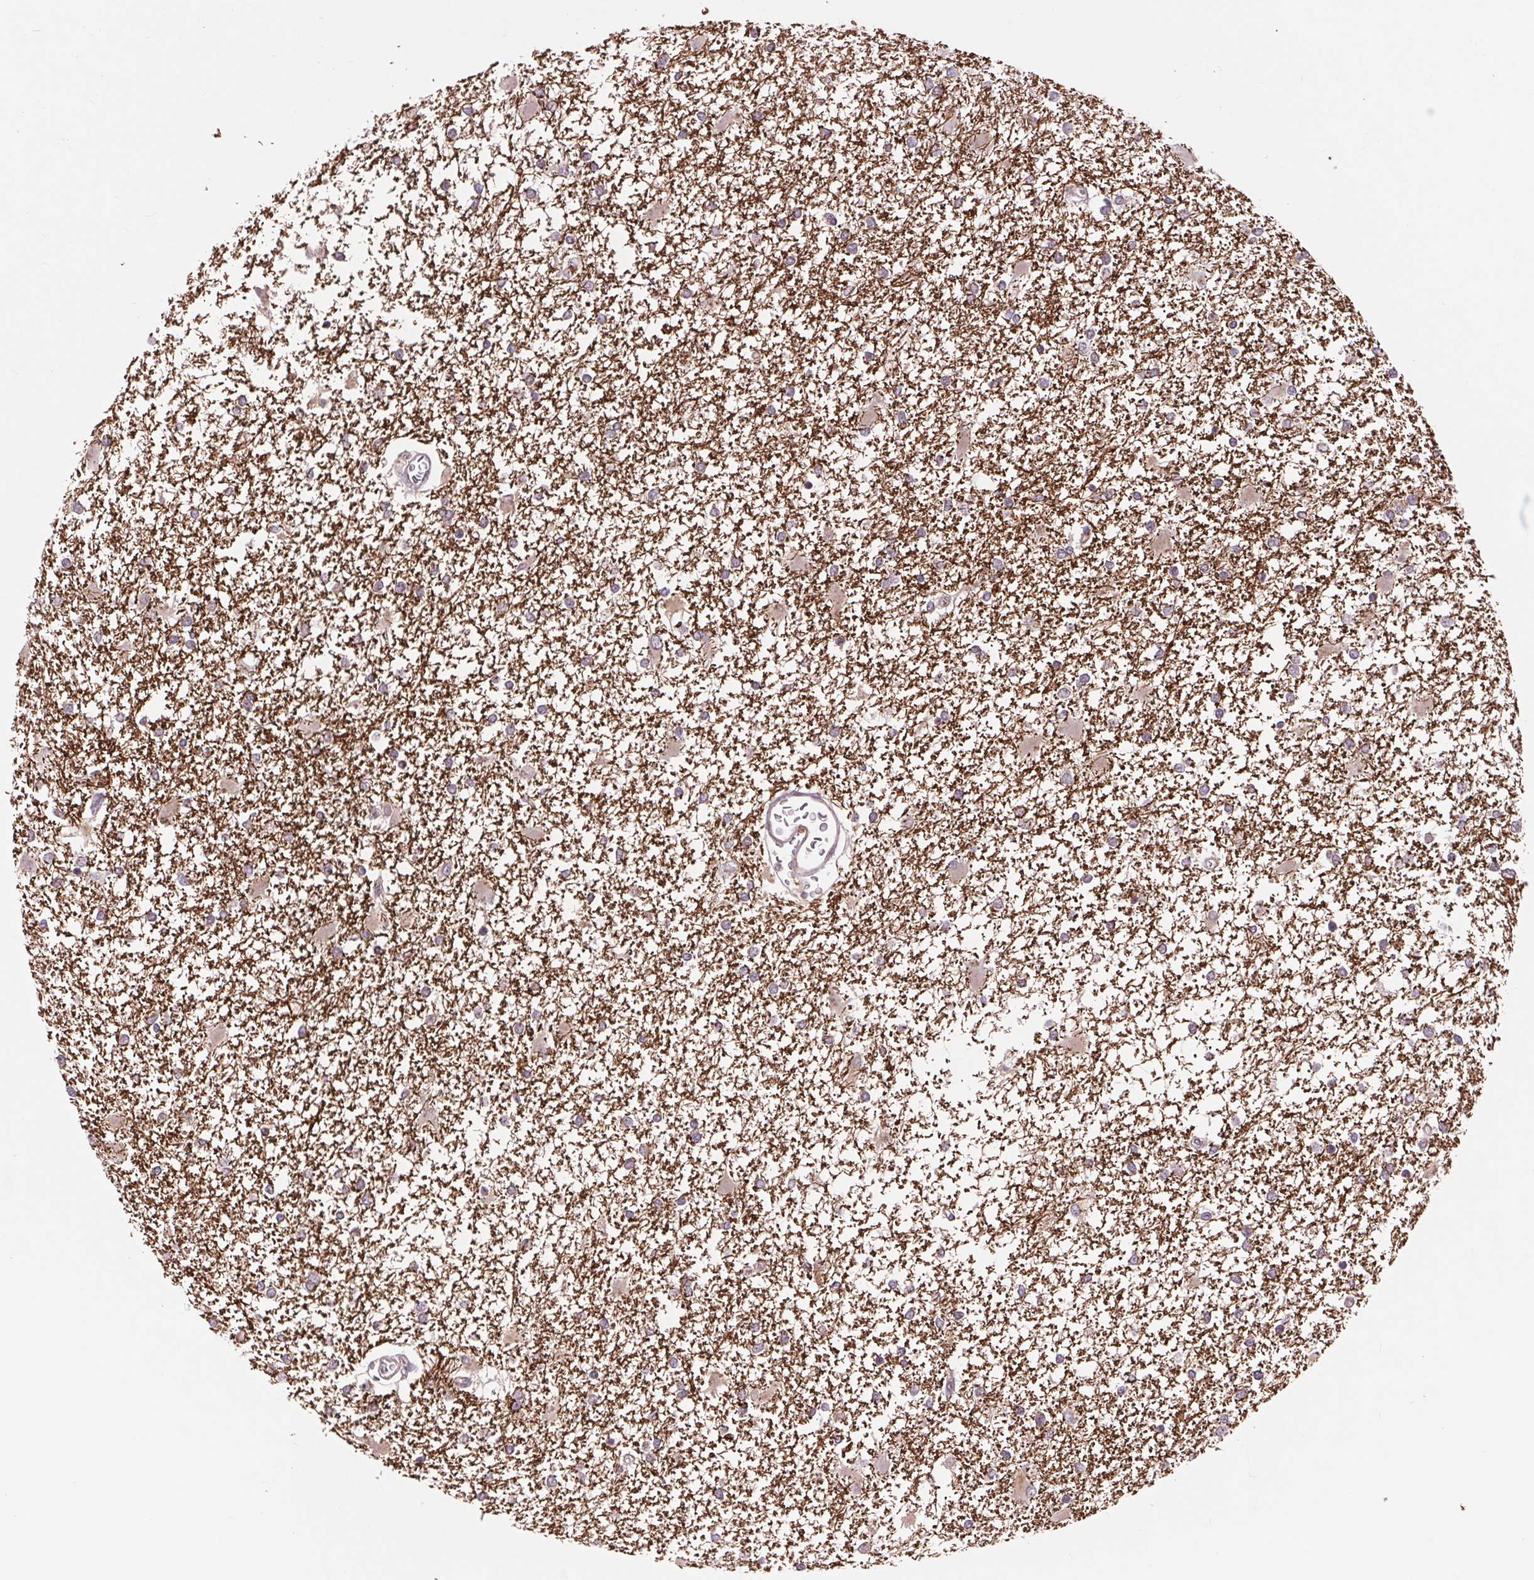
{"staining": {"intensity": "negative", "quantity": "none", "location": "none"}, "tissue": "glioma", "cell_type": "Tumor cells", "image_type": "cancer", "snomed": [{"axis": "morphology", "description": "Glioma, malignant, High grade"}, {"axis": "topography", "description": "Cerebral cortex"}], "caption": "DAB (3,3'-diaminobenzidine) immunohistochemical staining of glioma exhibits no significant positivity in tumor cells.", "gene": "COX6A1", "patient": {"sex": "male", "age": 79}}